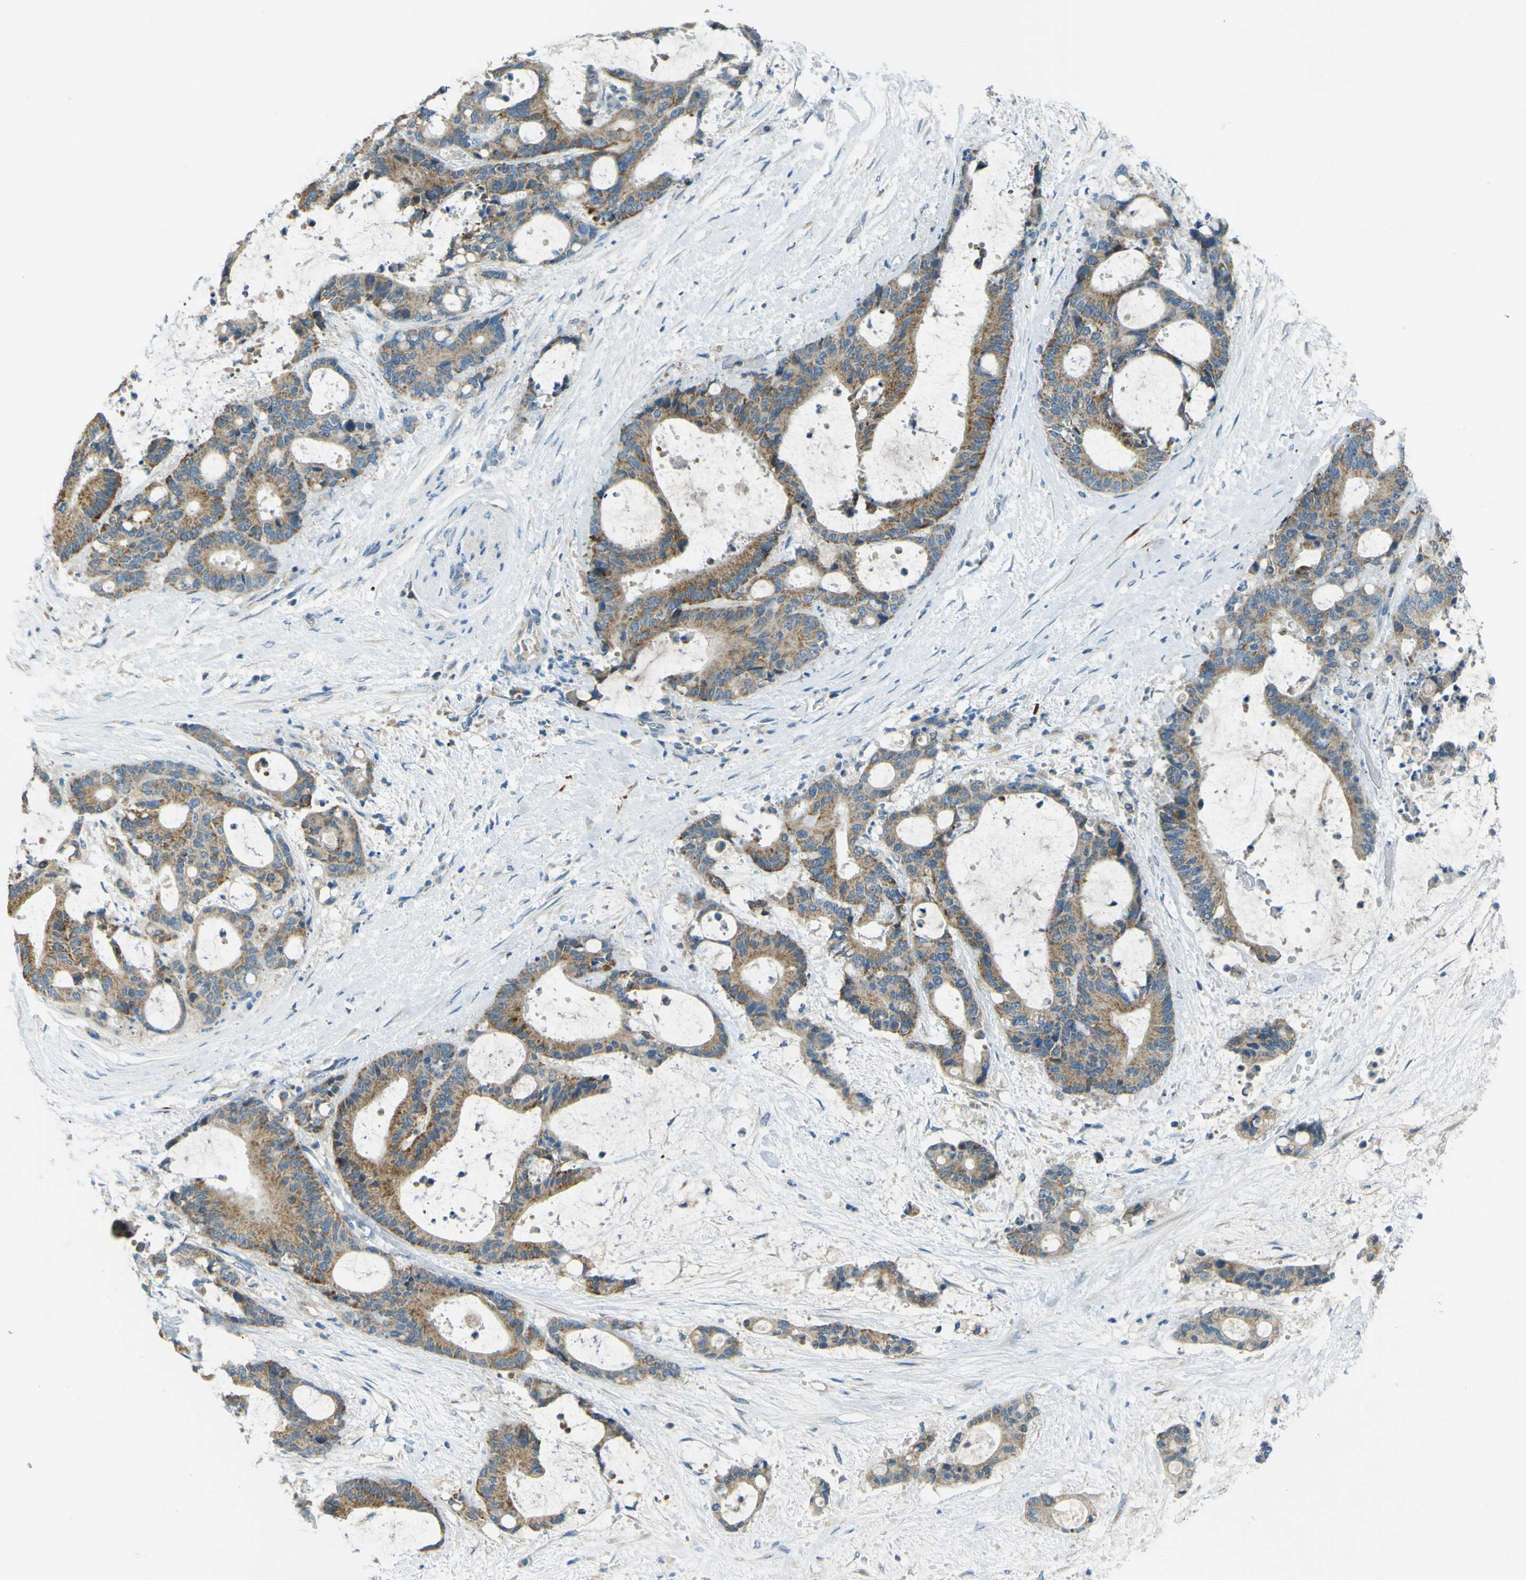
{"staining": {"intensity": "moderate", "quantity": ">75%", "location": "cytoplasmic/membranous"}, "tissue": "liver cancer", "cell_type": "Tumor cells", "image_type": "cancer", "snomed": [{"axis": "morphology", "description": "Normal tissue, NOS"}, {"axis": "morphology", "description": "Cholangiocarcinoma"}, {"axis": "topography", "description": "Liver"}, {"axis": "topography", "description": "Peripheral nerve tissue"}], "caption": "Immunohistochemistry staining of cholangiocarcinoma (liver), which displays medium levels of moderate cytoplasmic/membranous positivity in approximately >75% of tumor cells indicating moderate cytoplasmic/membranous protein expression. The staining was performed using DAB (brown) for protein detection and nuclei were counterstained in hematoxylin (blue).", "gene": "FKTN", "patient": {"sex": "female", "age": 73}}